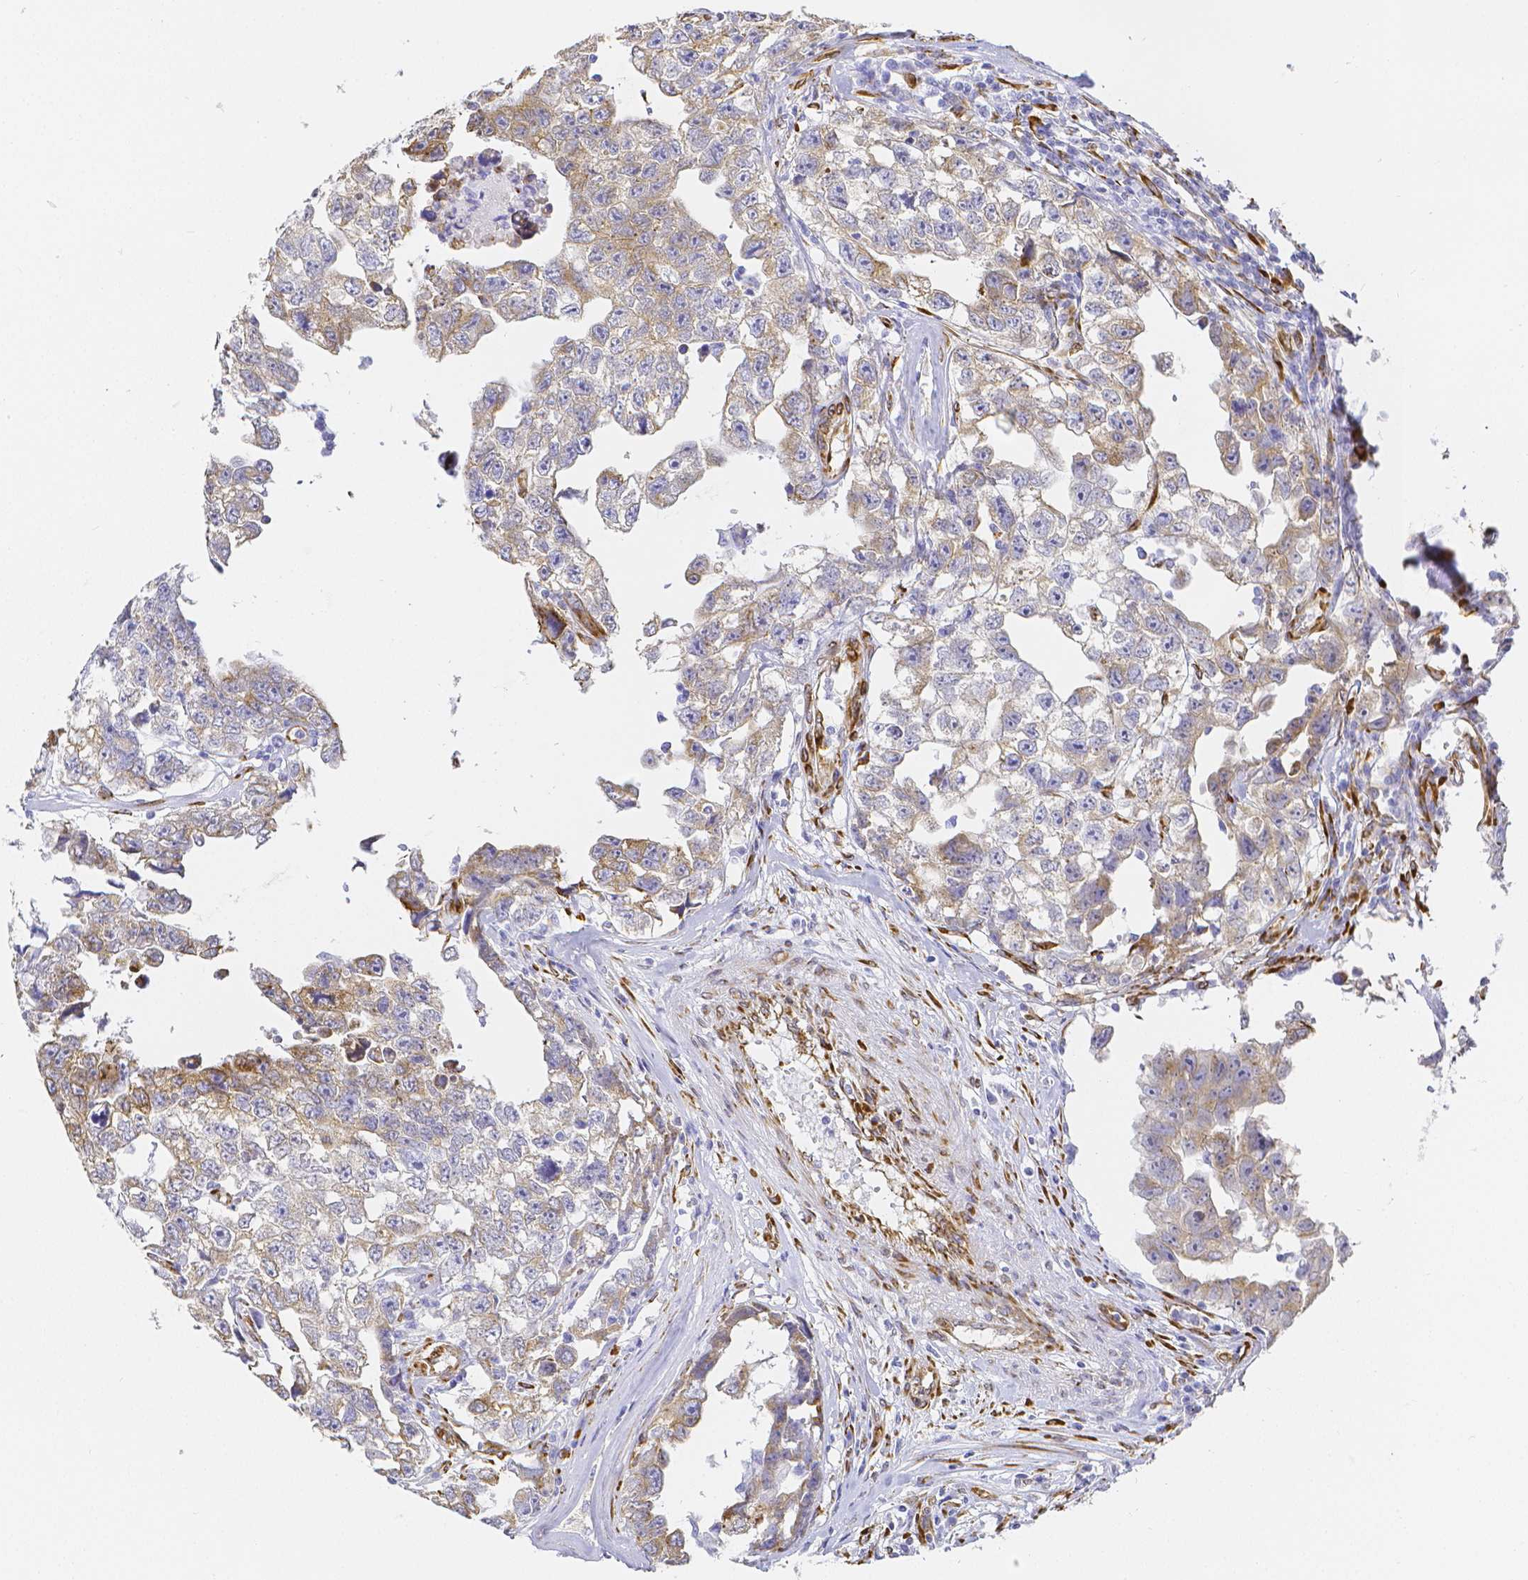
{"staining": {"intensity": "weak", "quantity": ">75%", "location": "cytoplasmic/membranous"}, "tissue": "testis cancer", "cell_type": "Tumor cells", "image_type": "cancer", "snomed": [{"axis": "morphology", "description": "Carcinoma, Embryonal, NOS"}, {"axis": "topography", "description": "Testis"}], "caption": "There is low levels of weak cytoplasmic/membranous expression in tumor cells of testis cancer (embryonal carcinoma), as demonstrated by immunohistochemical staining (brown color).", "gene": "SMURF1", "patient": {"sex": "male", "age": 22}}